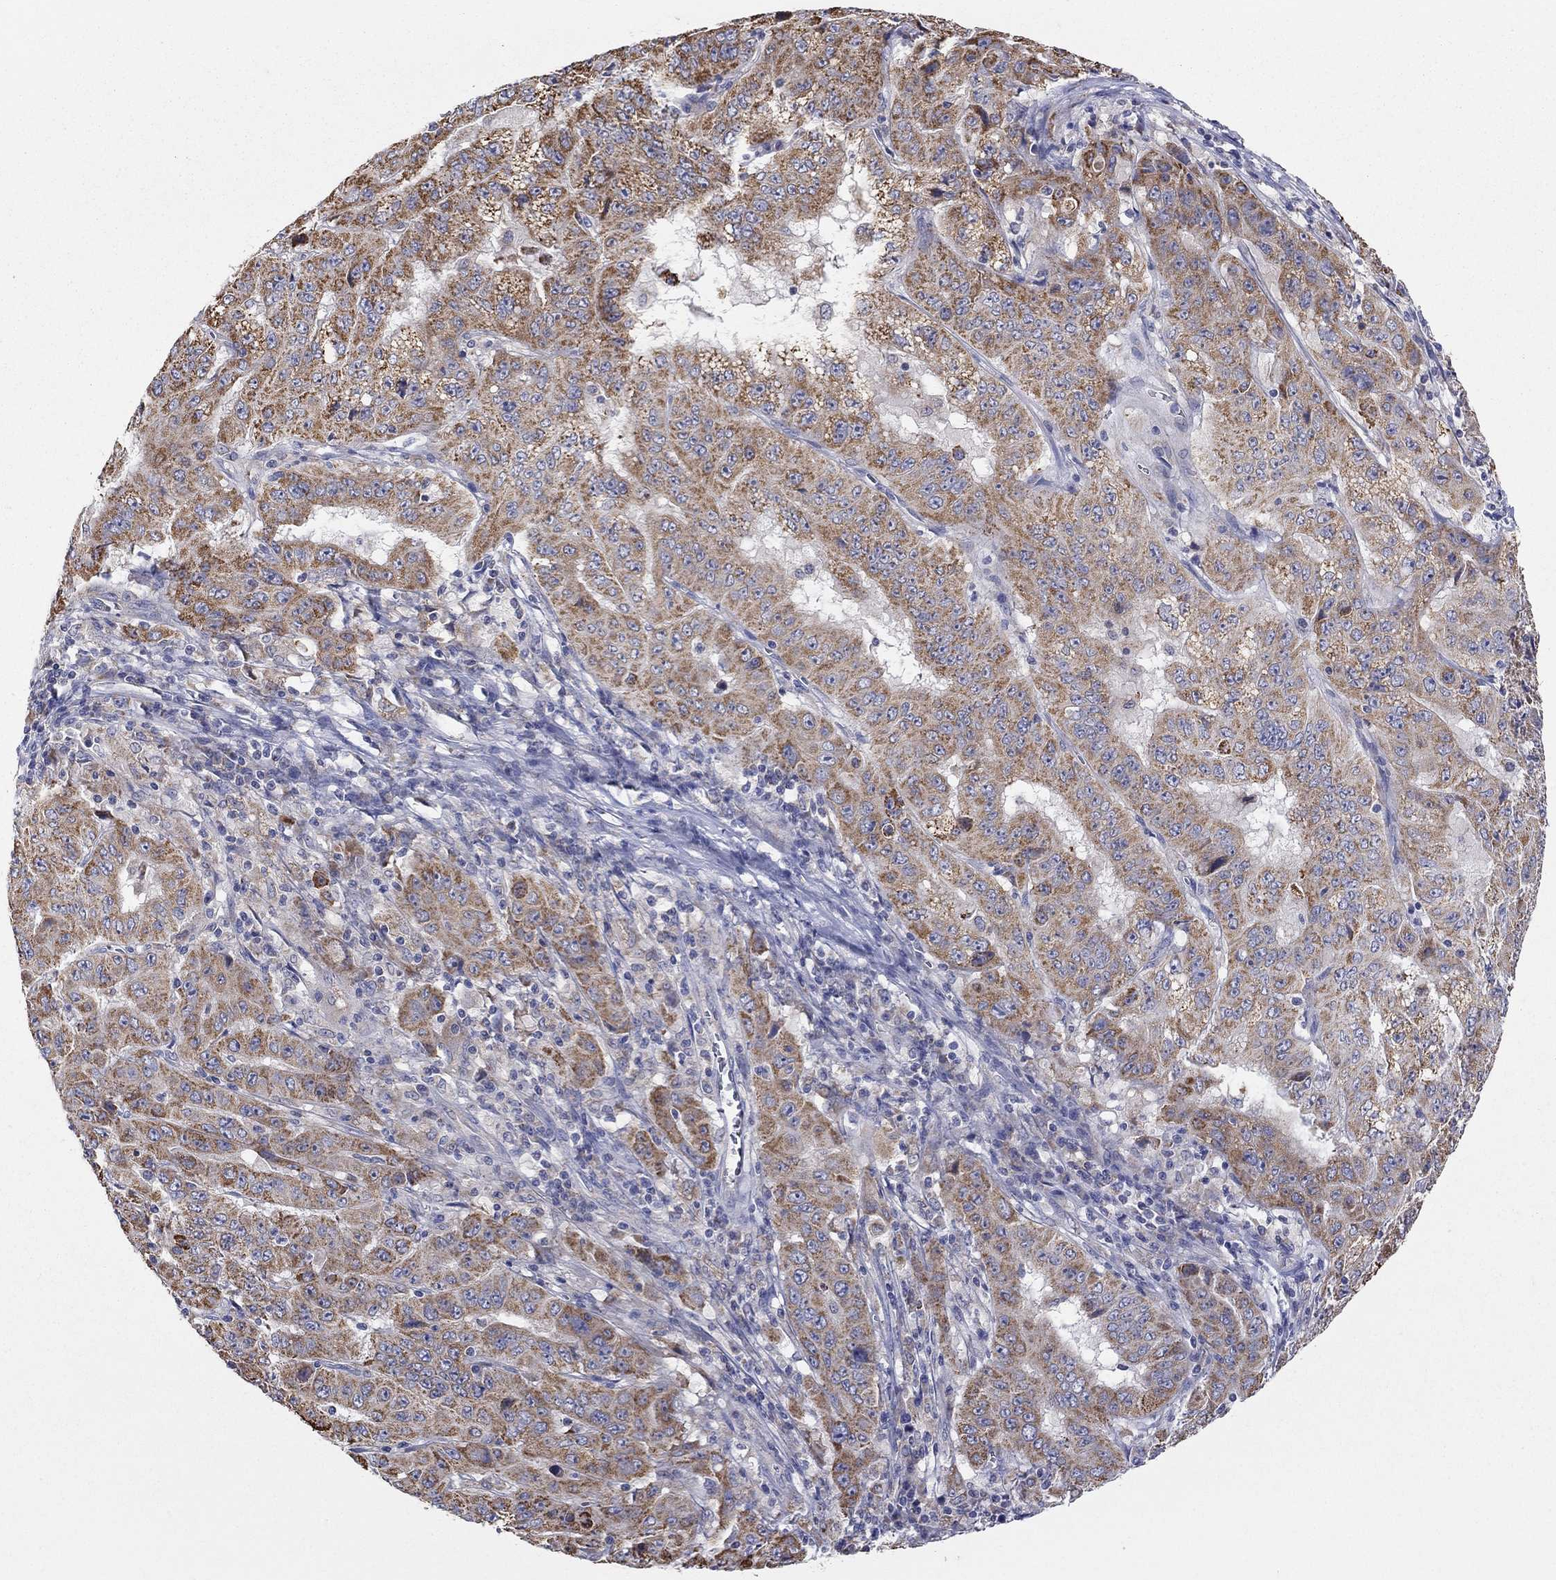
{"staining": {"intensity": "moderate", "quantity": ">75%", "location": "cytoplasmic/membranous"}, "tissue": "pancreatic cancer", "cell_type": "Tumor cells", "image_type": "cancer", "snomed": [{"axis": "morphology", "description": "Adenocarcinoma, NOS"}, {"axis": "topography", "description": "Pancreas"}], "caption": "Pancreatic cancer (adenocarcinoma) stained for a protein (brown) demonstrates moderate cytoplasmic/membranous positive expression in about >75% of tumor cells.", "gene": "HPS5", "patient": {"sex": "male", "age": 63}}